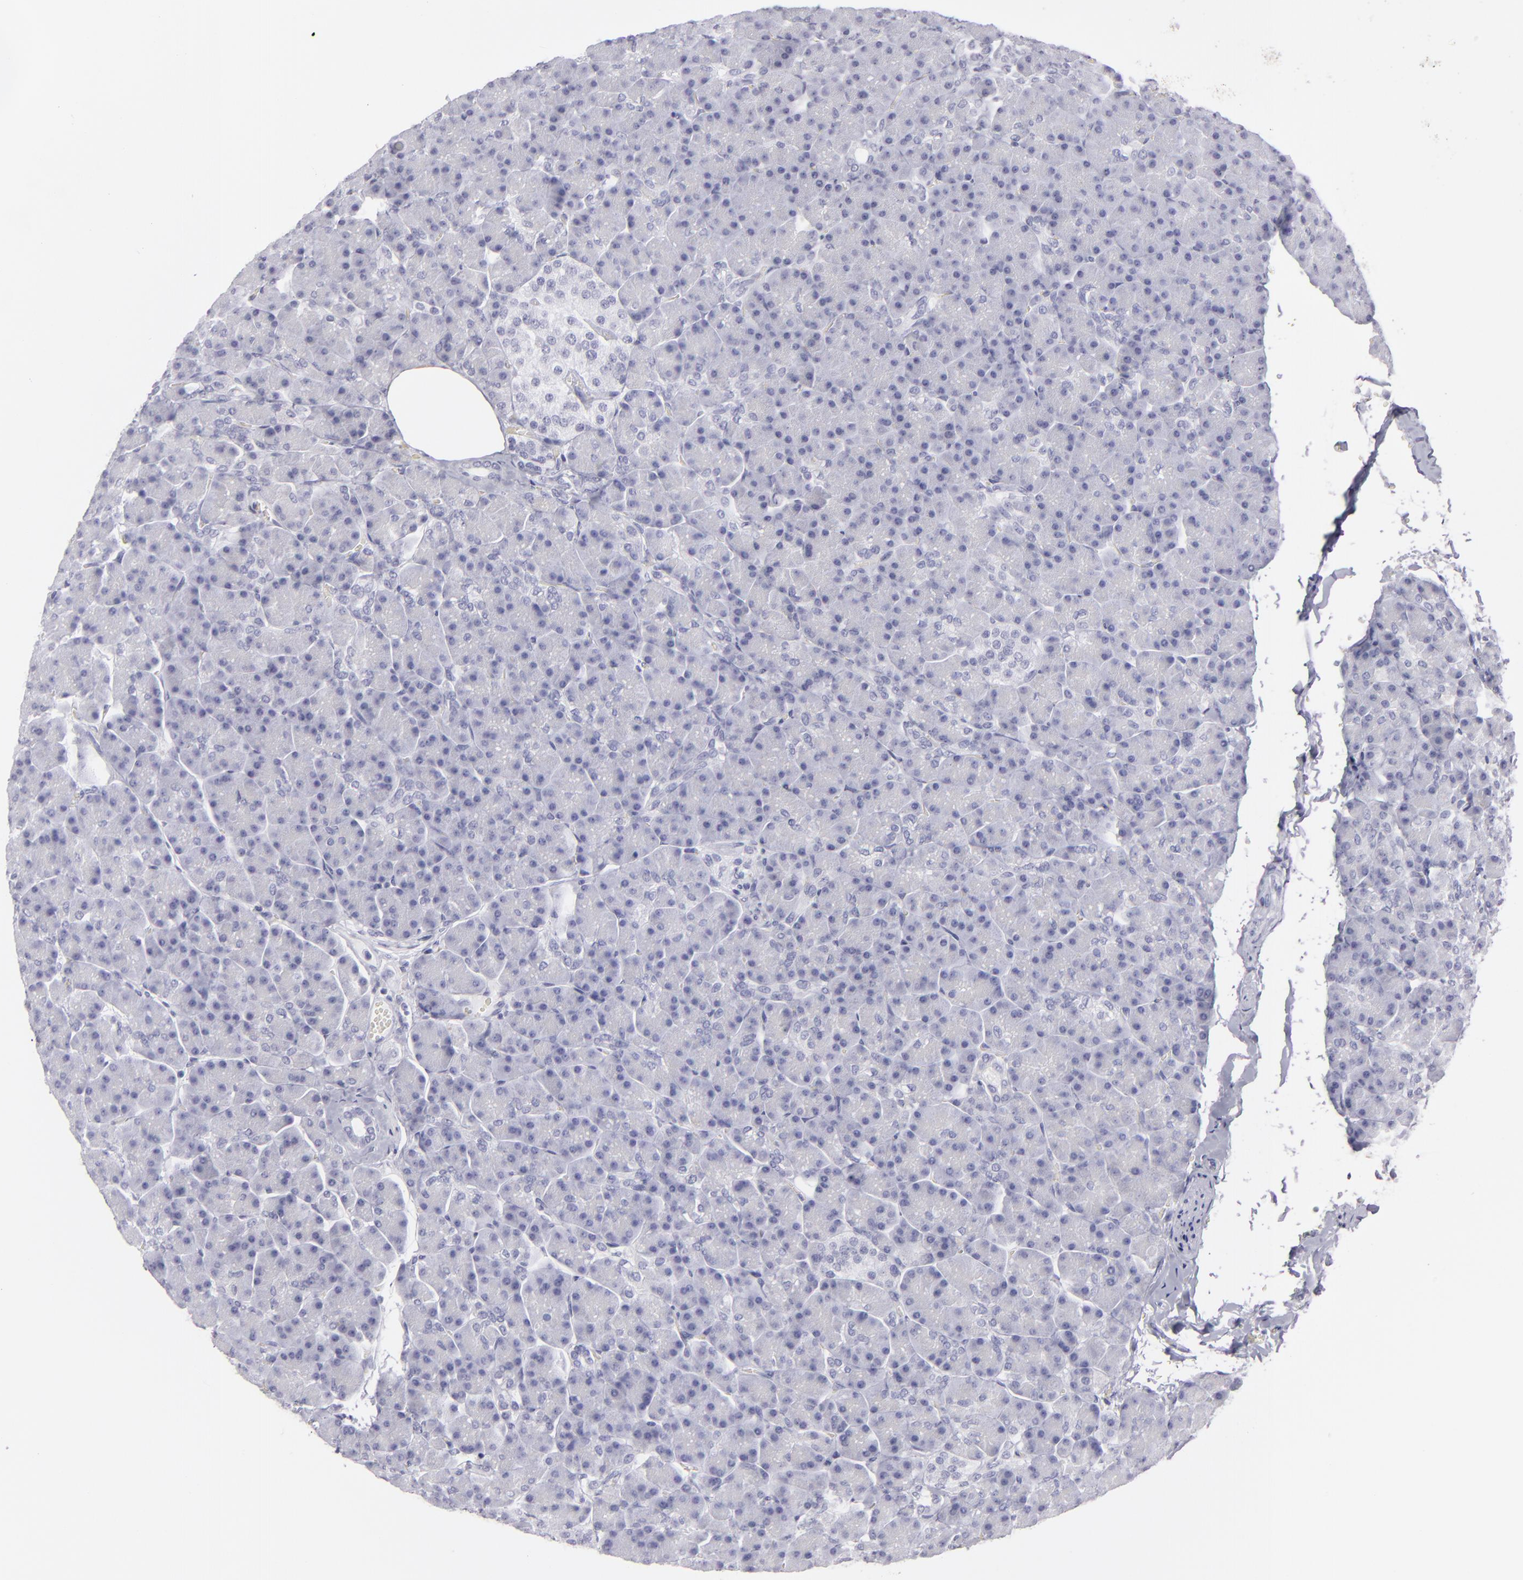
{"staining": {"intensity": "negative", "quantity": "none", "location": "none"}, "tissue": "pancreas", "cell_type": "Exocrine glandular cells", "image_type": "normal", "snomed": [{"axis": "morphology", "description": "Normal tissue, NOS"}, {"axis": "topography", "description": "Pancreas"}], "caption": "DAB immunohistochemical staining of benign pancreas demonstrates no significant positivity in exocrine glandular cells.", "gene": "FLG", "patient": {"sex": "female", "age": 43}}